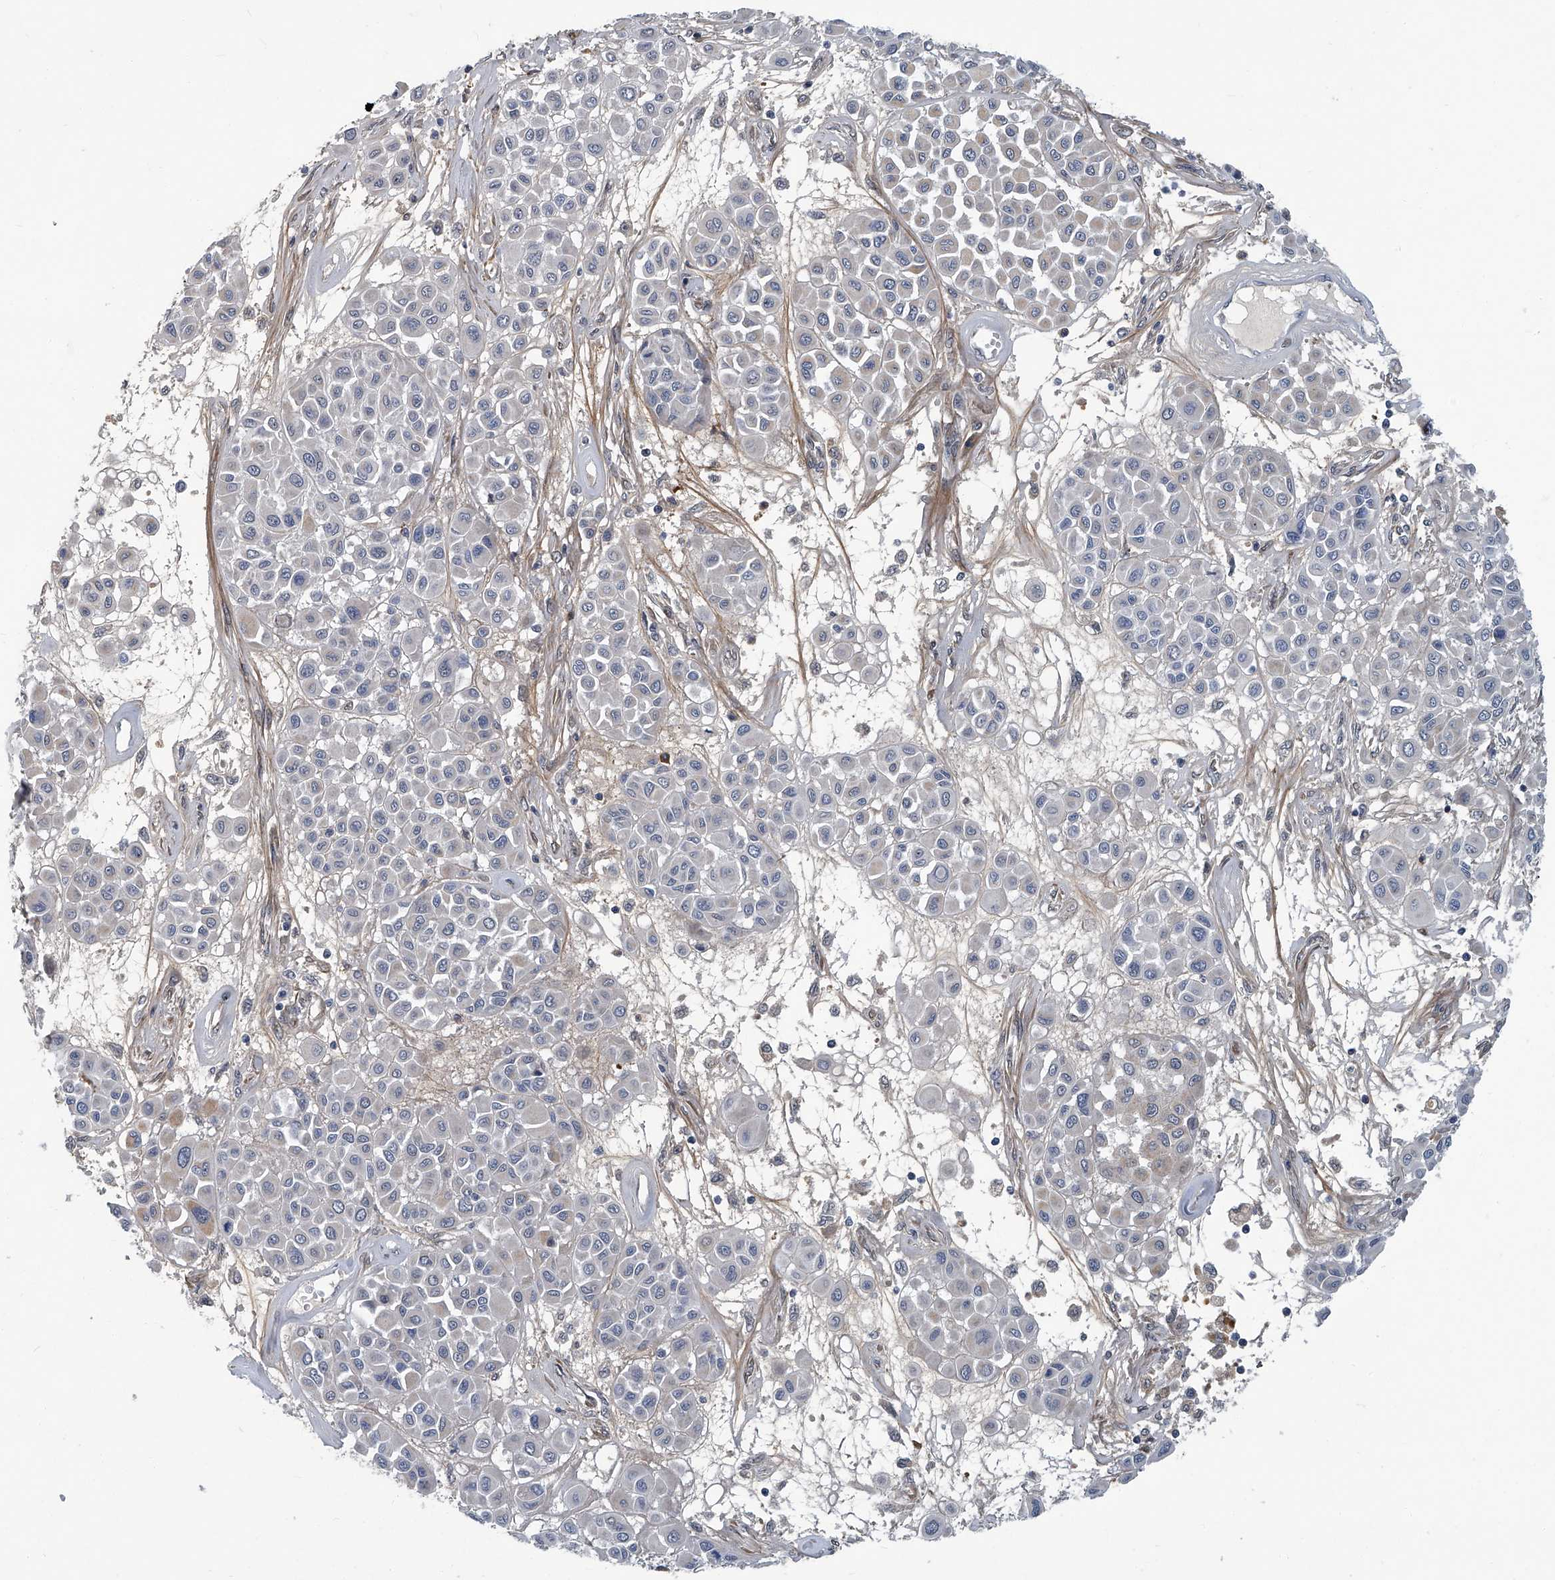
{"staining": {"intensity": "negative", "quantity": "none", "location": "none"}, "tissue": "melanoma", "cell_type": "Tumor cells", "image_type": "cancer", "snomed": [{"axis": "morphology", "description": "Malignant melanoma, Metastatic site"}, {"axis": "topography", "description": "Soft tissue"}], "caption": "Melanoma was stained to show a protein in brown. There is no significant staining in tumor cells.", "gene": "AKNAD1", "patient": {"sex": "male", "age": 41}}